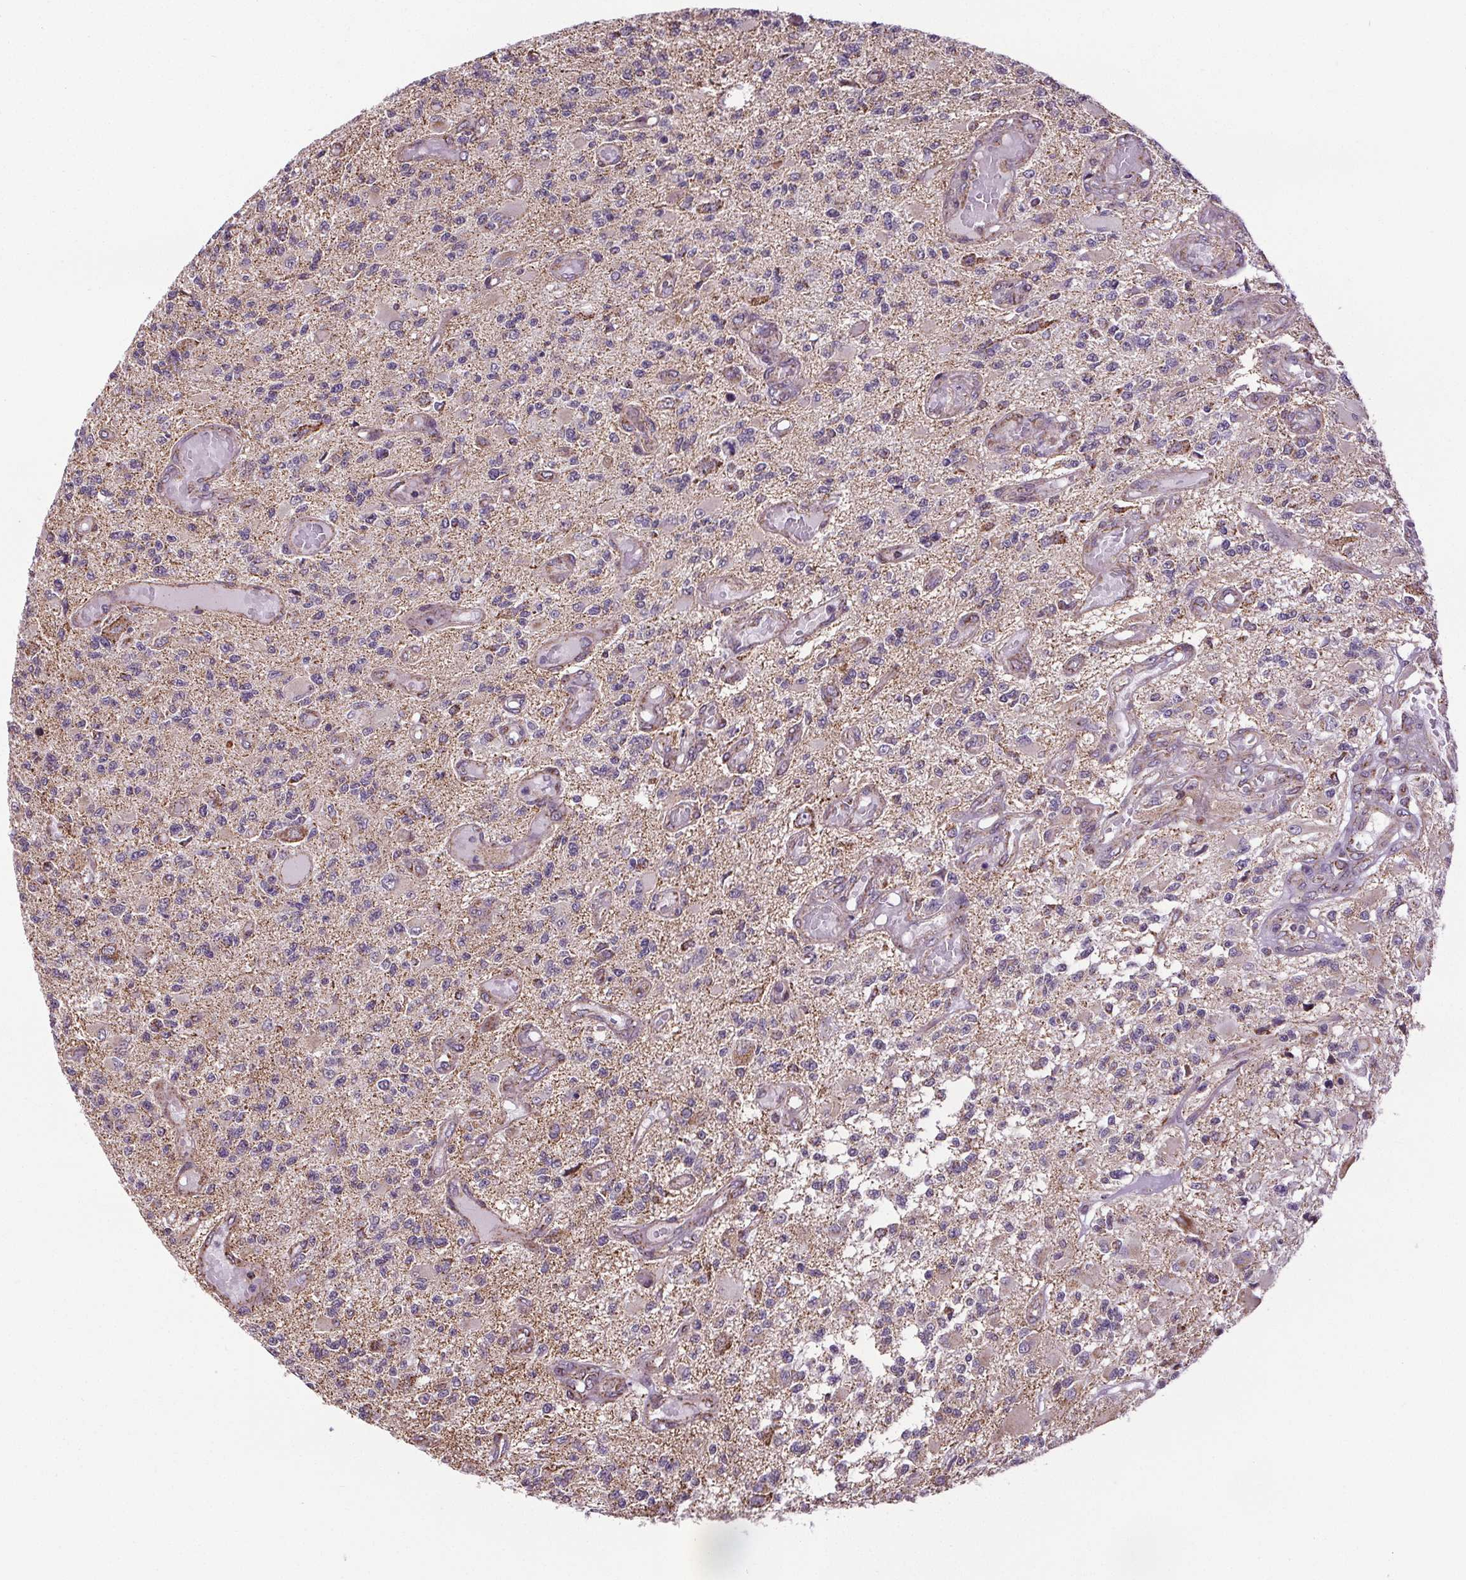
{"staining": {"intensity": "moderate", "quantity": "<25%", "location": "cytoplasmic/membranous"}, "tissue": "glioma", "cell_type": "Tumor cells", "image_type": "cancer", "snomed": [{"axis": "morphology", "description": "Glioma, malignant, High grade"}, {"axis": "topography", "description": "Brain"}], "caption": "Brown immunohistochemical staining in human glioma shows moderate cytoplasmic/membranous positivity in about <25% of tumor cells.", "gene": "ZNF548", "patient": {"sex": "female", "age": 63}}